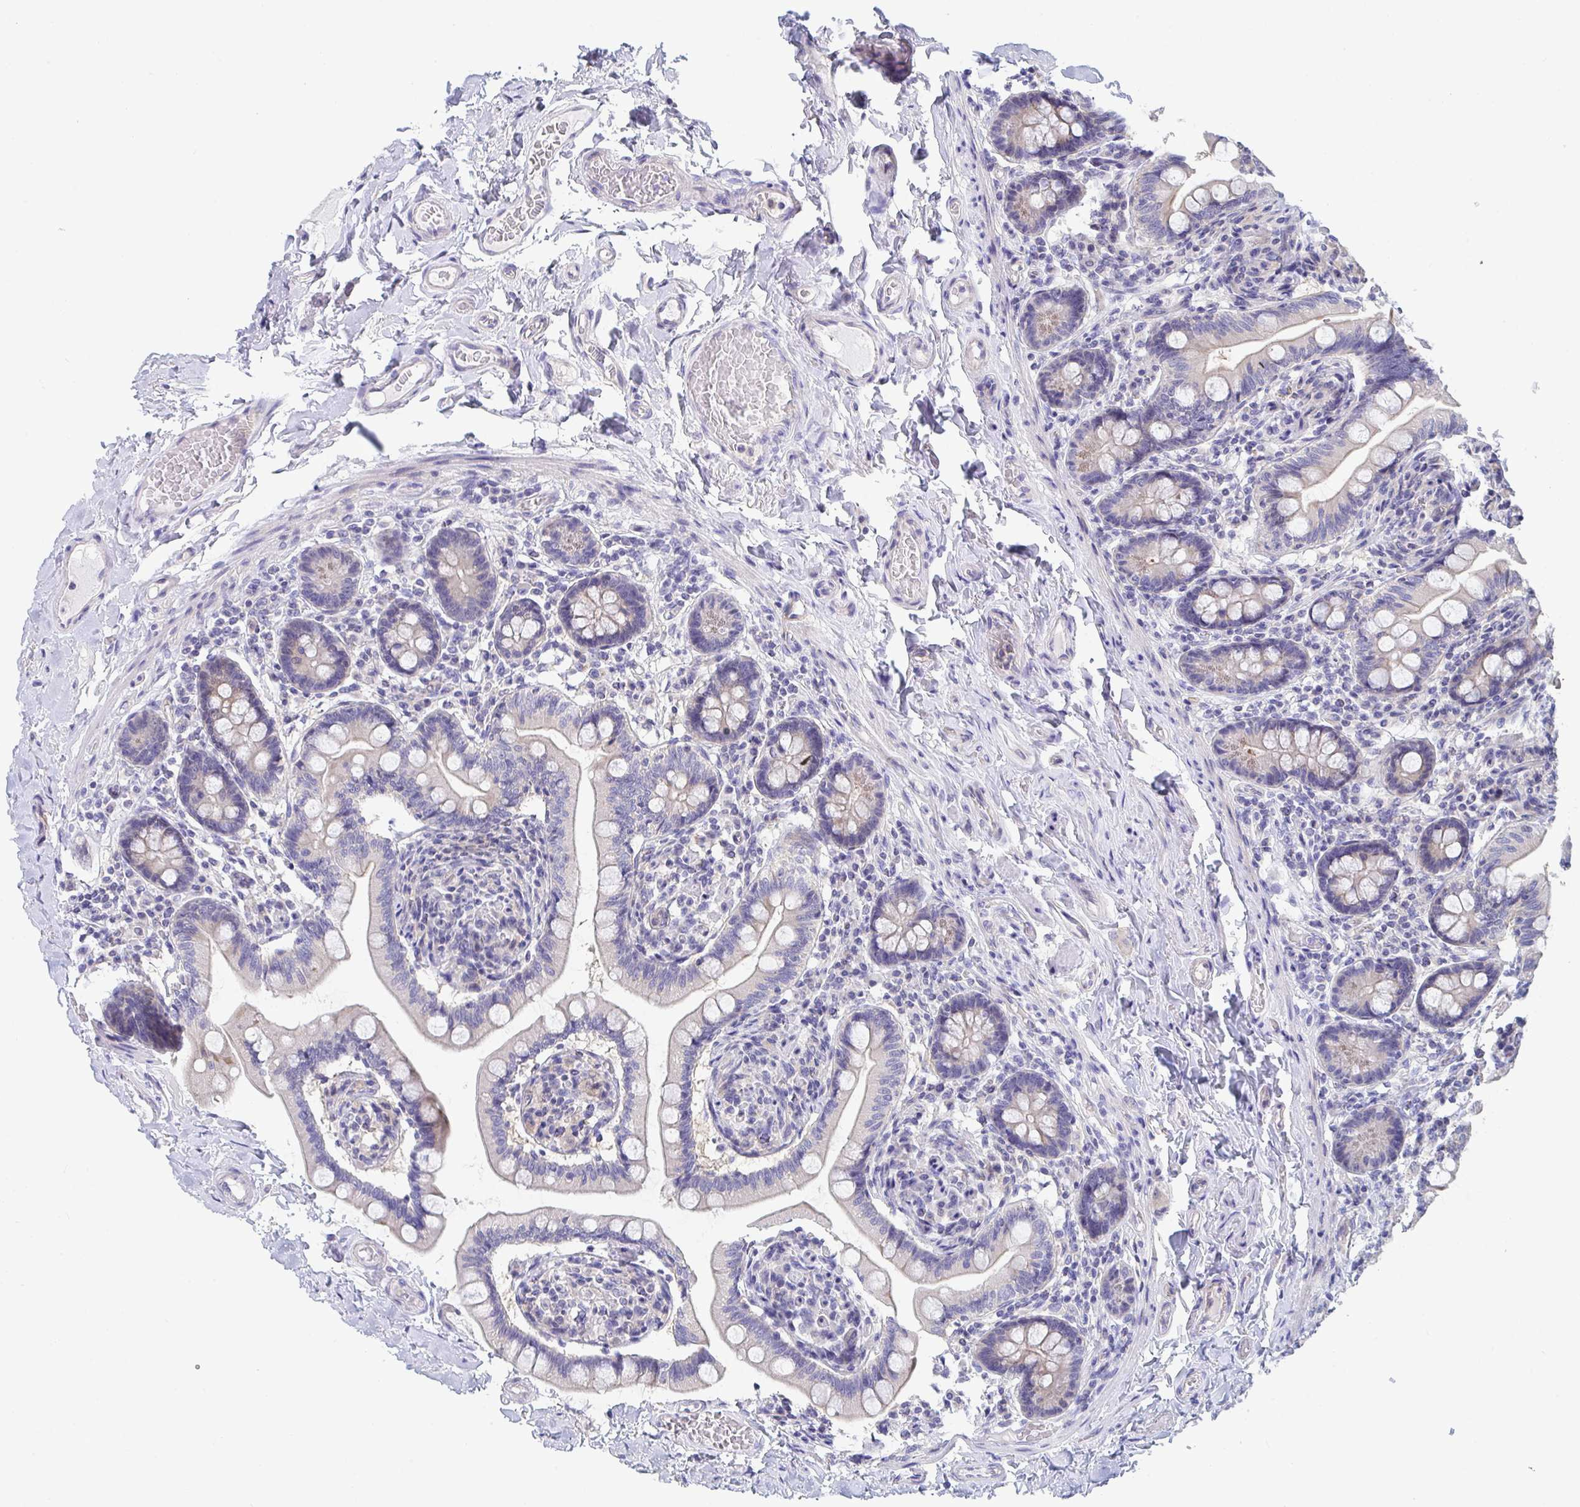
{"staining": {"intensity": "moderate", "quantity": "<25%", "location": "cytoplasmic/membranous"}, "tissue": "small intestine", "cell_type": "Glandular cells", "image_type": "normal", "snomed": [{"axis": "morphology", "description": "Normal tissue, NOS"}, {"axis": "topography", "description": "Small intestine"}], "caption": "Brown immunohistochemical staining in normal small intestine reveals moderate cytoplasmic/membranous staining in approximately <25% of glandular cells.", "gene": "P2RX3", "patient": {"sex": "female", "age": 64}}